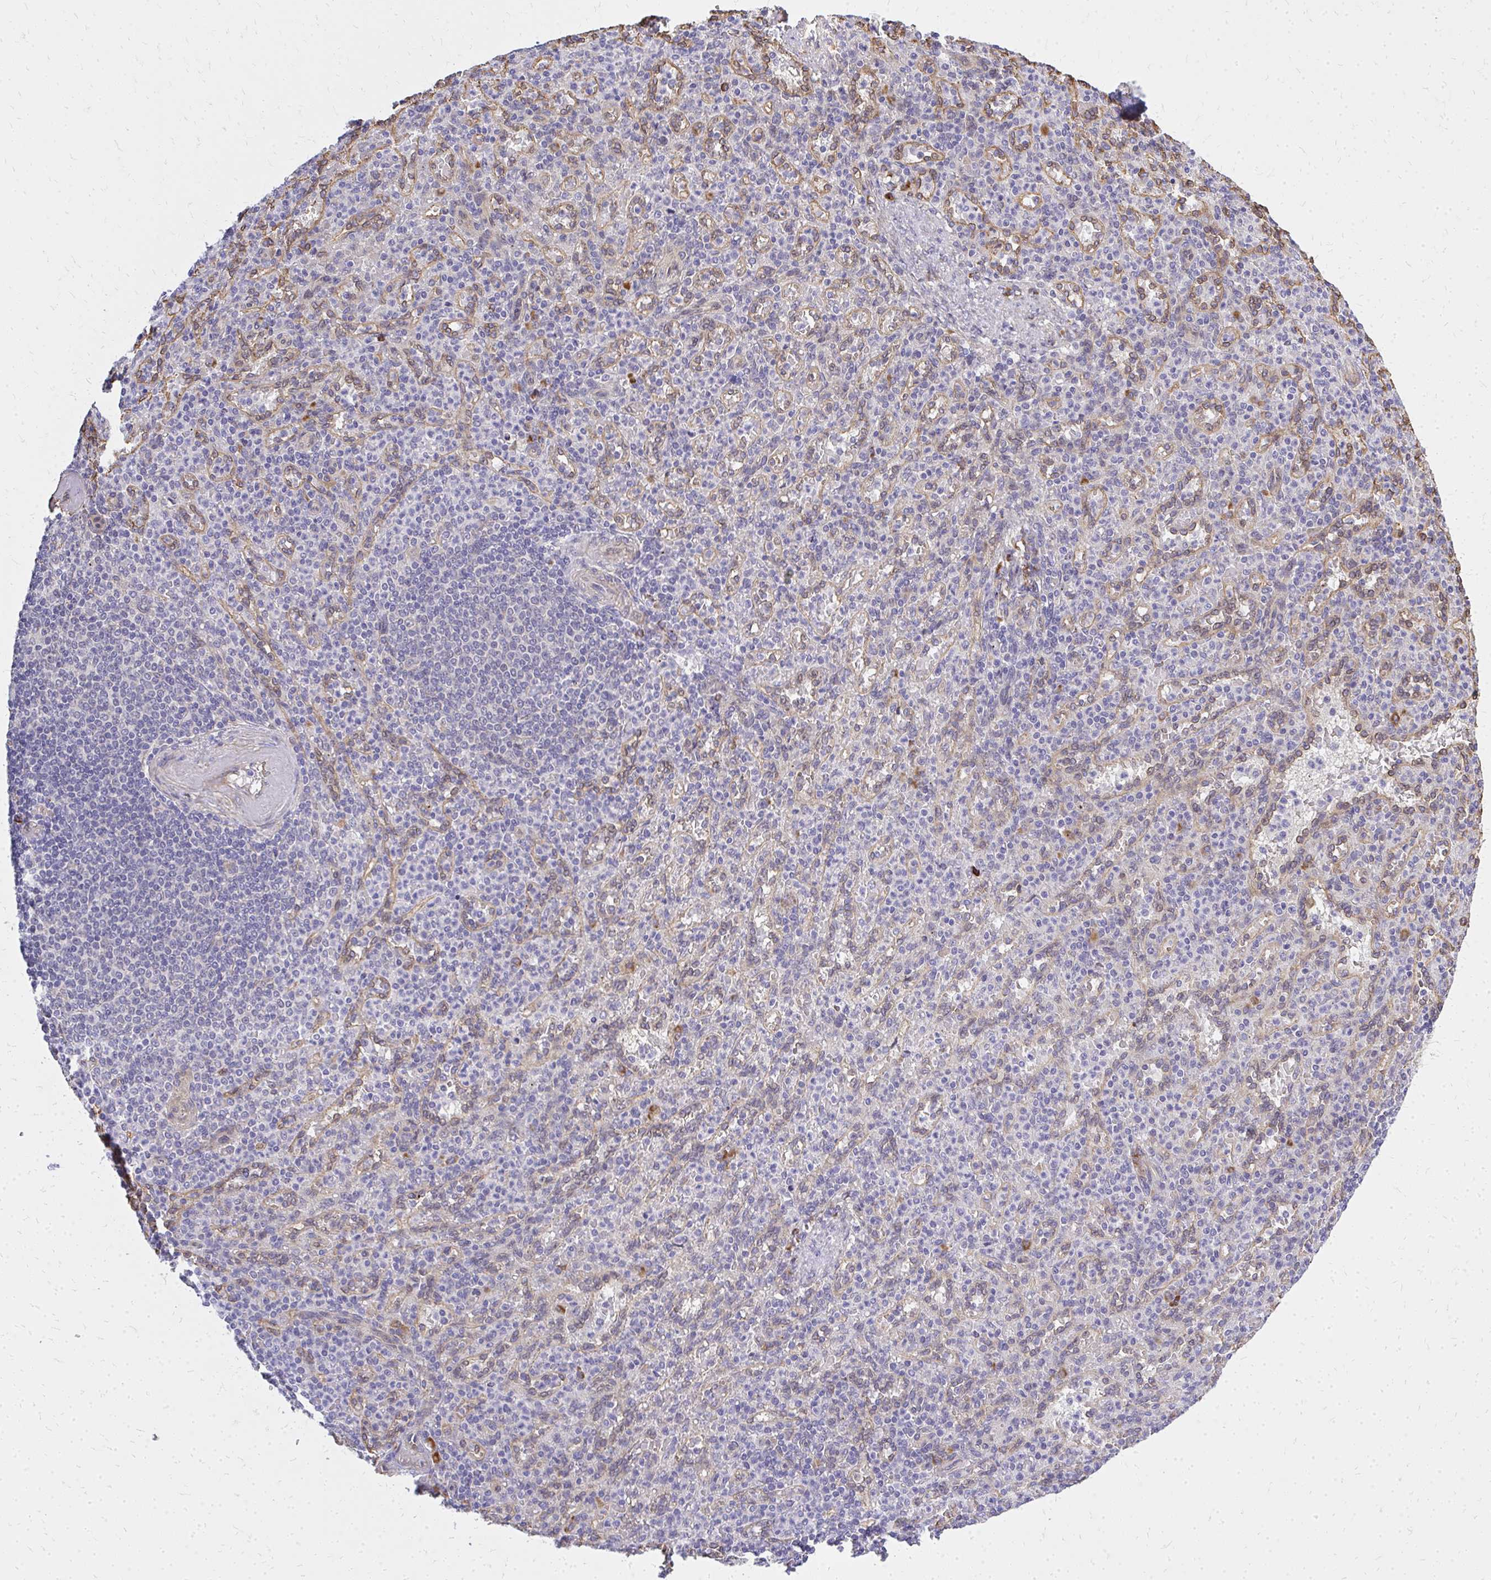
{"staining": {"intensity": "negative", "quantity": "none", "location": "none"}, "tissue": "spleen", "cell_type": "Cells in red pulp", "image_type": "normal", "snomed": [{"axis": "morphology", "description": "Normal tissue, NOS"}, {"axis": "topography", "description": "Spleen"}], "caption": "This is a image of immunohistochemistry (IHC) staining of normal spleen, which shows no expression in cells in red pulp. Nuclei are stained in blue.", "gene": "ENSG00000258472", "patient": {"sex": "female", "age": 74}}